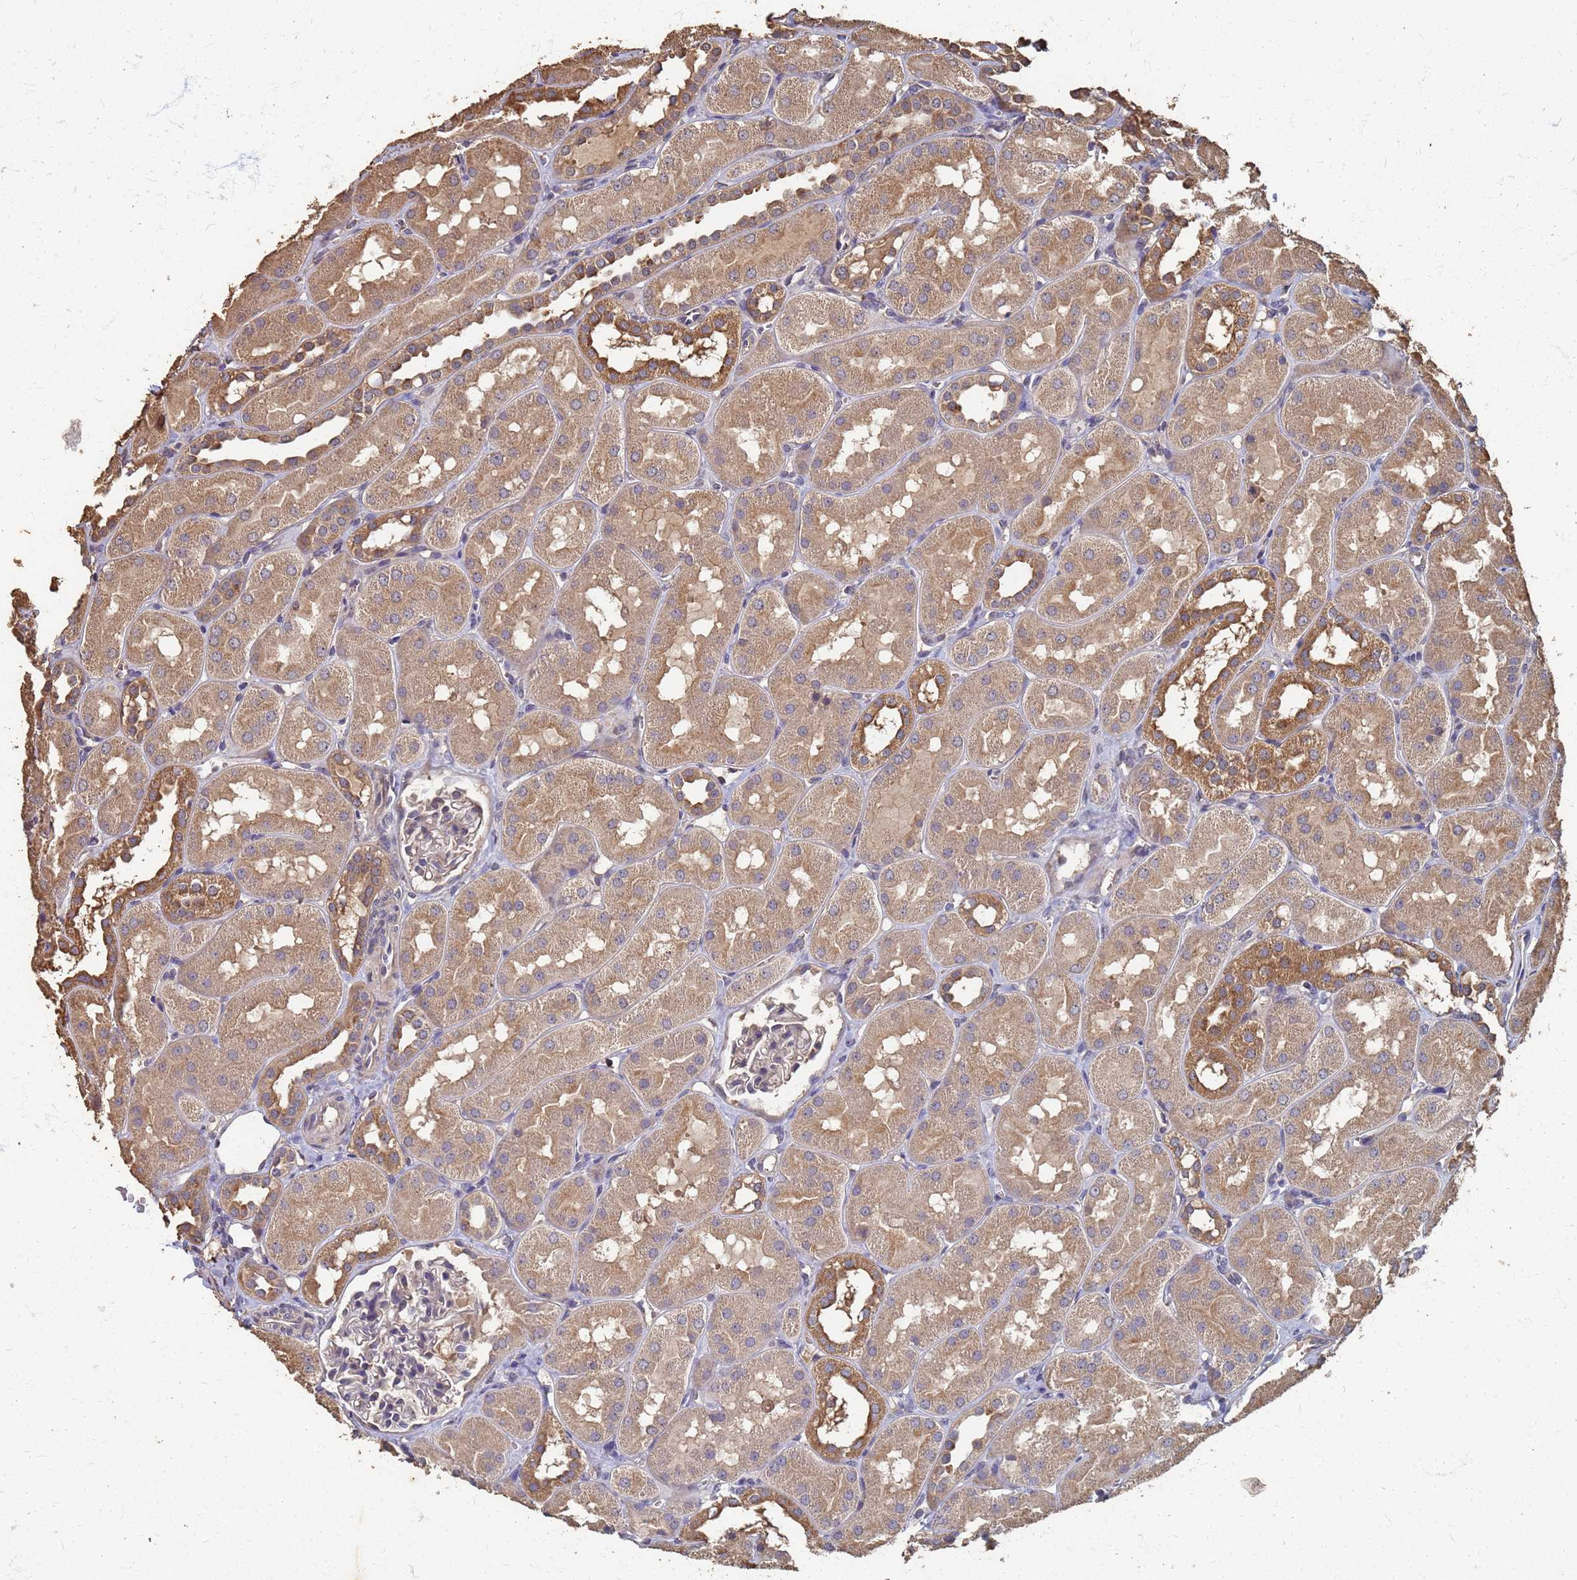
{"staining": {"intensity": "weak", "quantity": "<25%", "location": "cytoplasmic/membranous"}, "tissue": "kidney", "cell_type": "Cells in glomeruli", "image_type": "normal", "snomed": [{"axis": "morphology", "description": "Normal tissue, NOS"}, {"axis": "topography", "description": "Kidney"}, {"axis": "topography", "description": "Urinary bladder"}], "caption": "This is an IHC photomicrograph of benign human kidney. There is no positivity in cells in glomeruli.", "gene": "DPH5", "patient": {"sex": "male", "age": 16}}